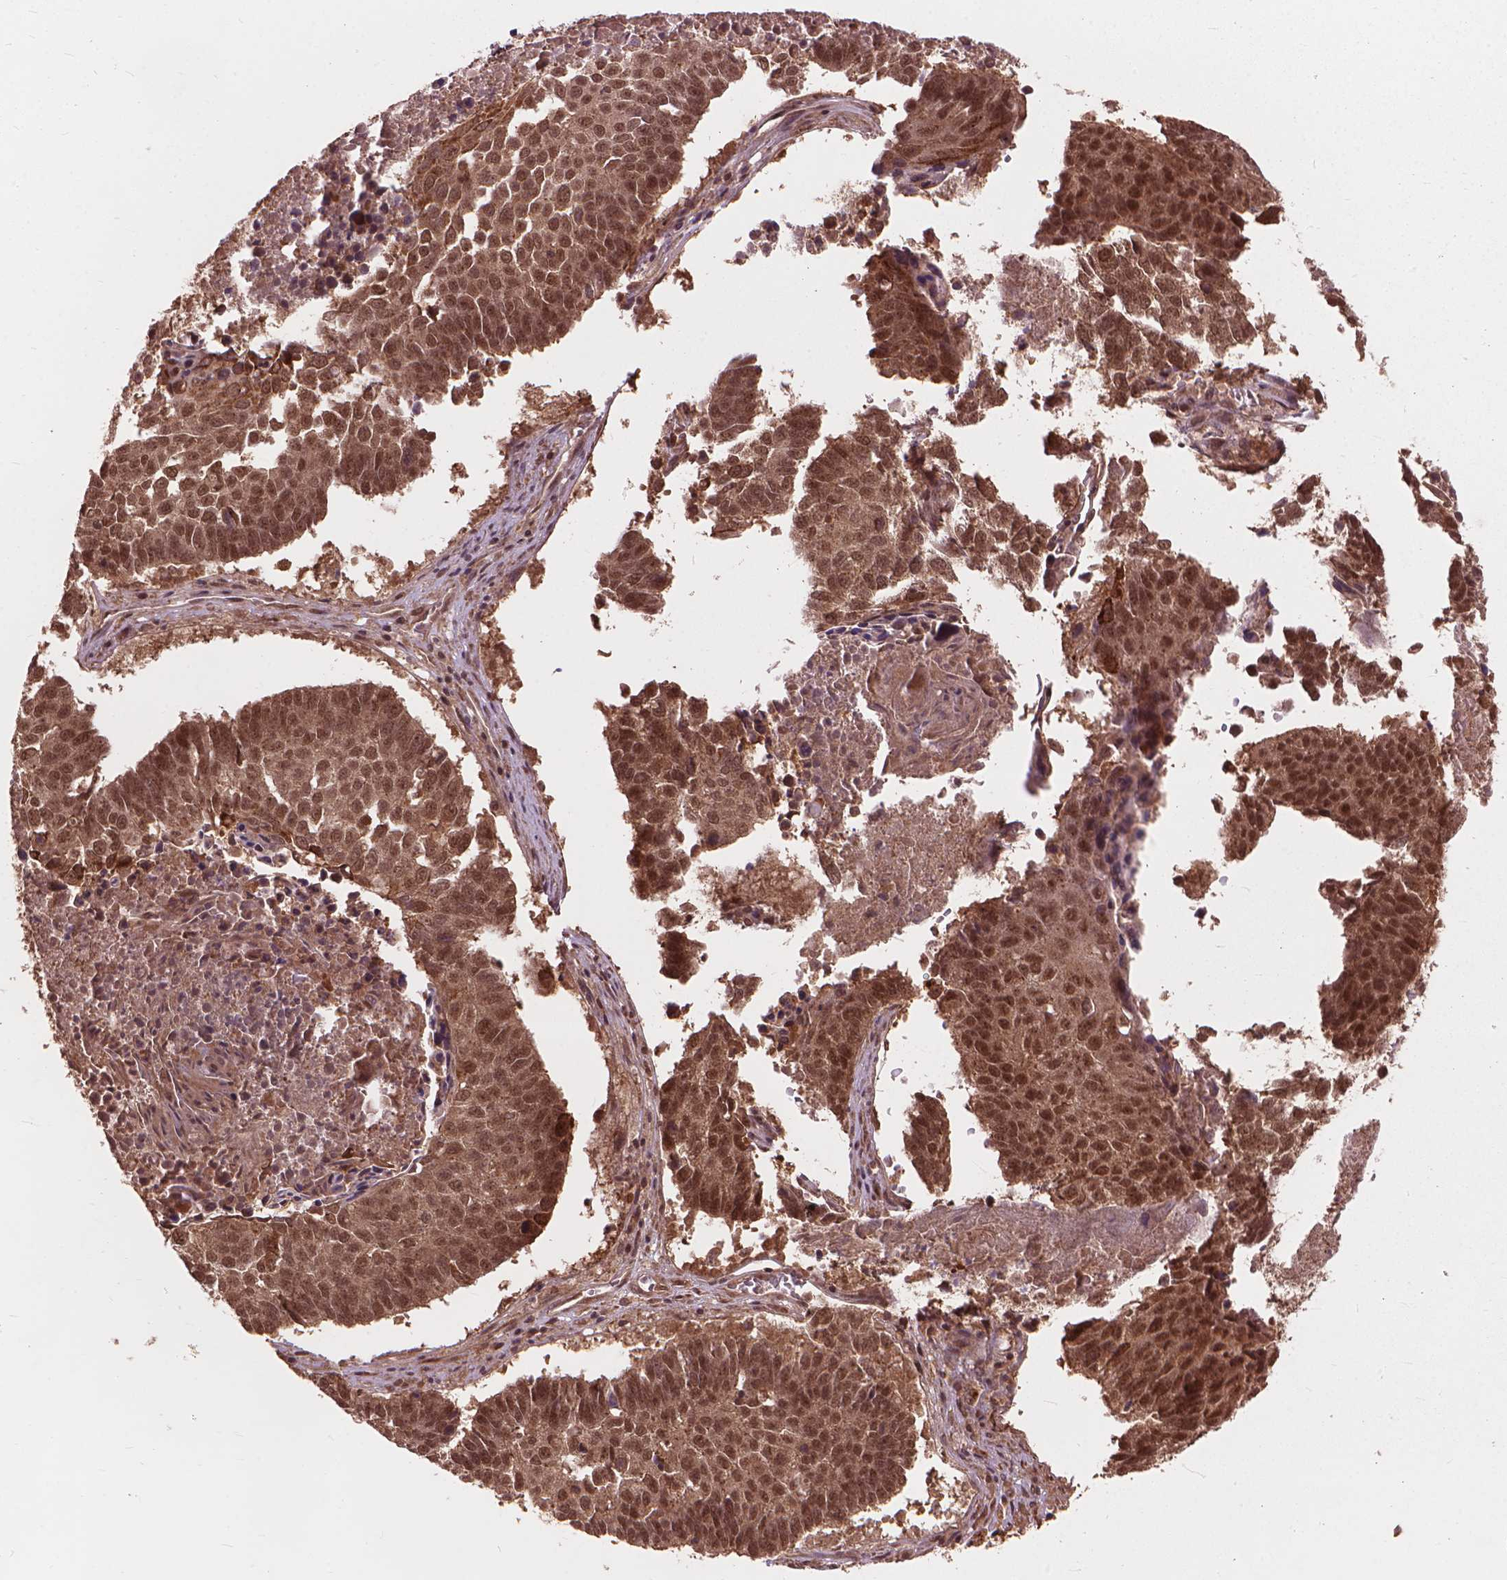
{"staining": {"intensity": "moderate", "quantity": ">75%", "location": "cytoplasmic/membranous,nuclear"}, "tissue": "lung cancer", "cell_type": "Tumor cells", "image_type": "cancer", "snomed": [{"axis": "morphology", "description": "Squamous cell carcinoma, NOS"}, {"axis": "topography", "description": "Lung"}], "caption": "Immunohistochemical staining of human squamous cell carcinoma (lung) reveals medium levels of moderate cytoplasmic/membranous and nuclear positivity in about >75% of tumor cells.", "gene": "SSU72", "patient": {"sex": "male", "age": 73}}